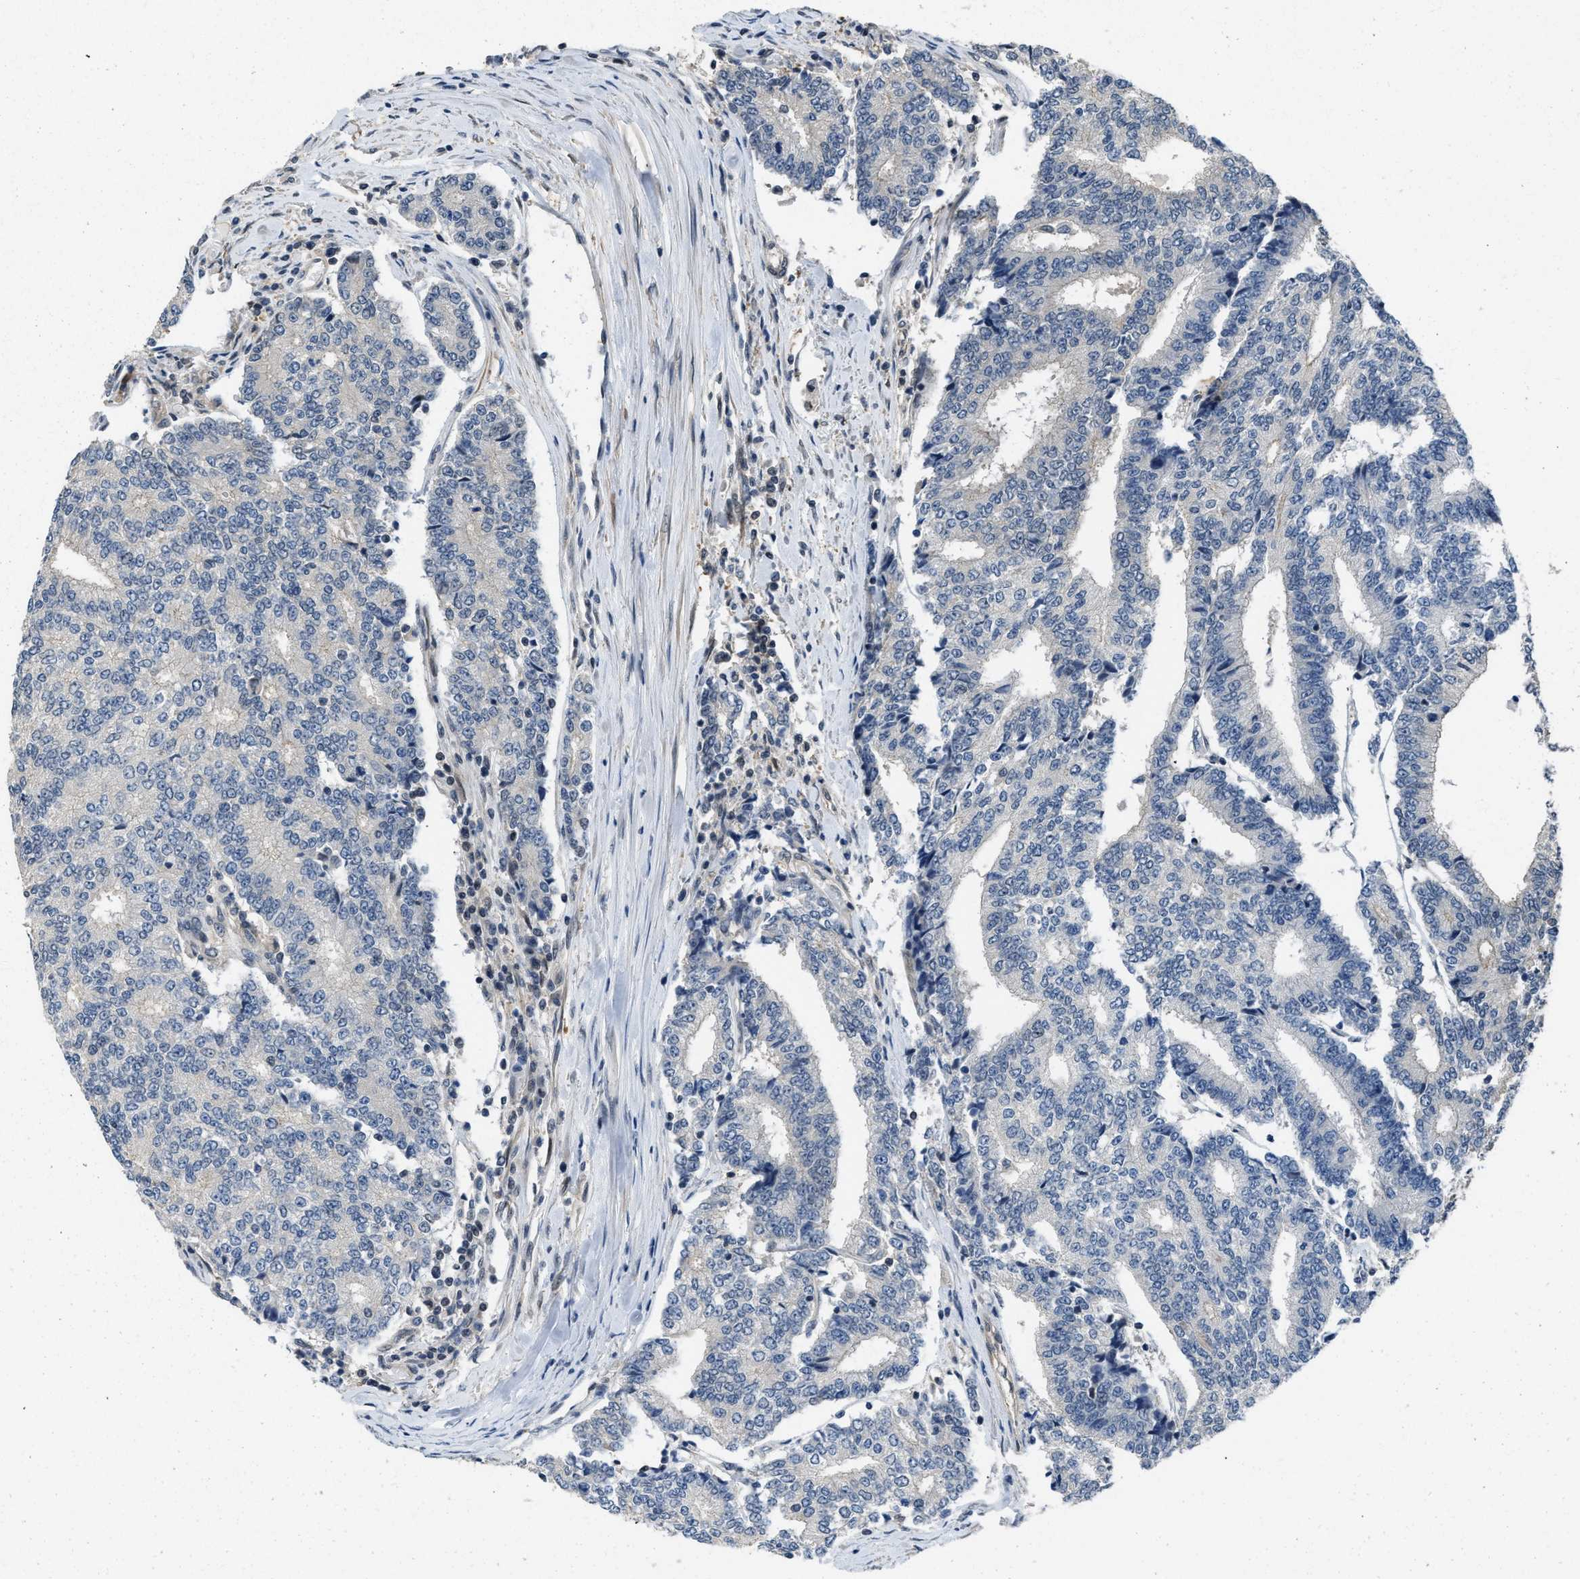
{"staining": {"intensity": "negative", "quantity": "none", "location": "none"}, "tissue": "prostate cancer", "cell_type": "Tumor cells", "image_type": "cancer", "snomed": [{"axis": "morphology", "description": "Normal tissue, NOS"}, {"axis": "morphology", "description": "Adenocarcinoma, High grade"}, {"axis": "topography", "description": "Prostate"}, {"axis": "topography", "description": "Seminal veicle"}], "caption": "High power microscopy histopathology image of an IHC micrograph of prostate cancer, revealing no significant staining in tumor cells. (Stains: DAB (3,3'-diaminobenzidine) immunohistochemistry with hematoxylin counter stain, Microscopy: brightfield microscopy at high magnification).", "gene": "TES", "patient": {"sex": "male", "age": 55}}